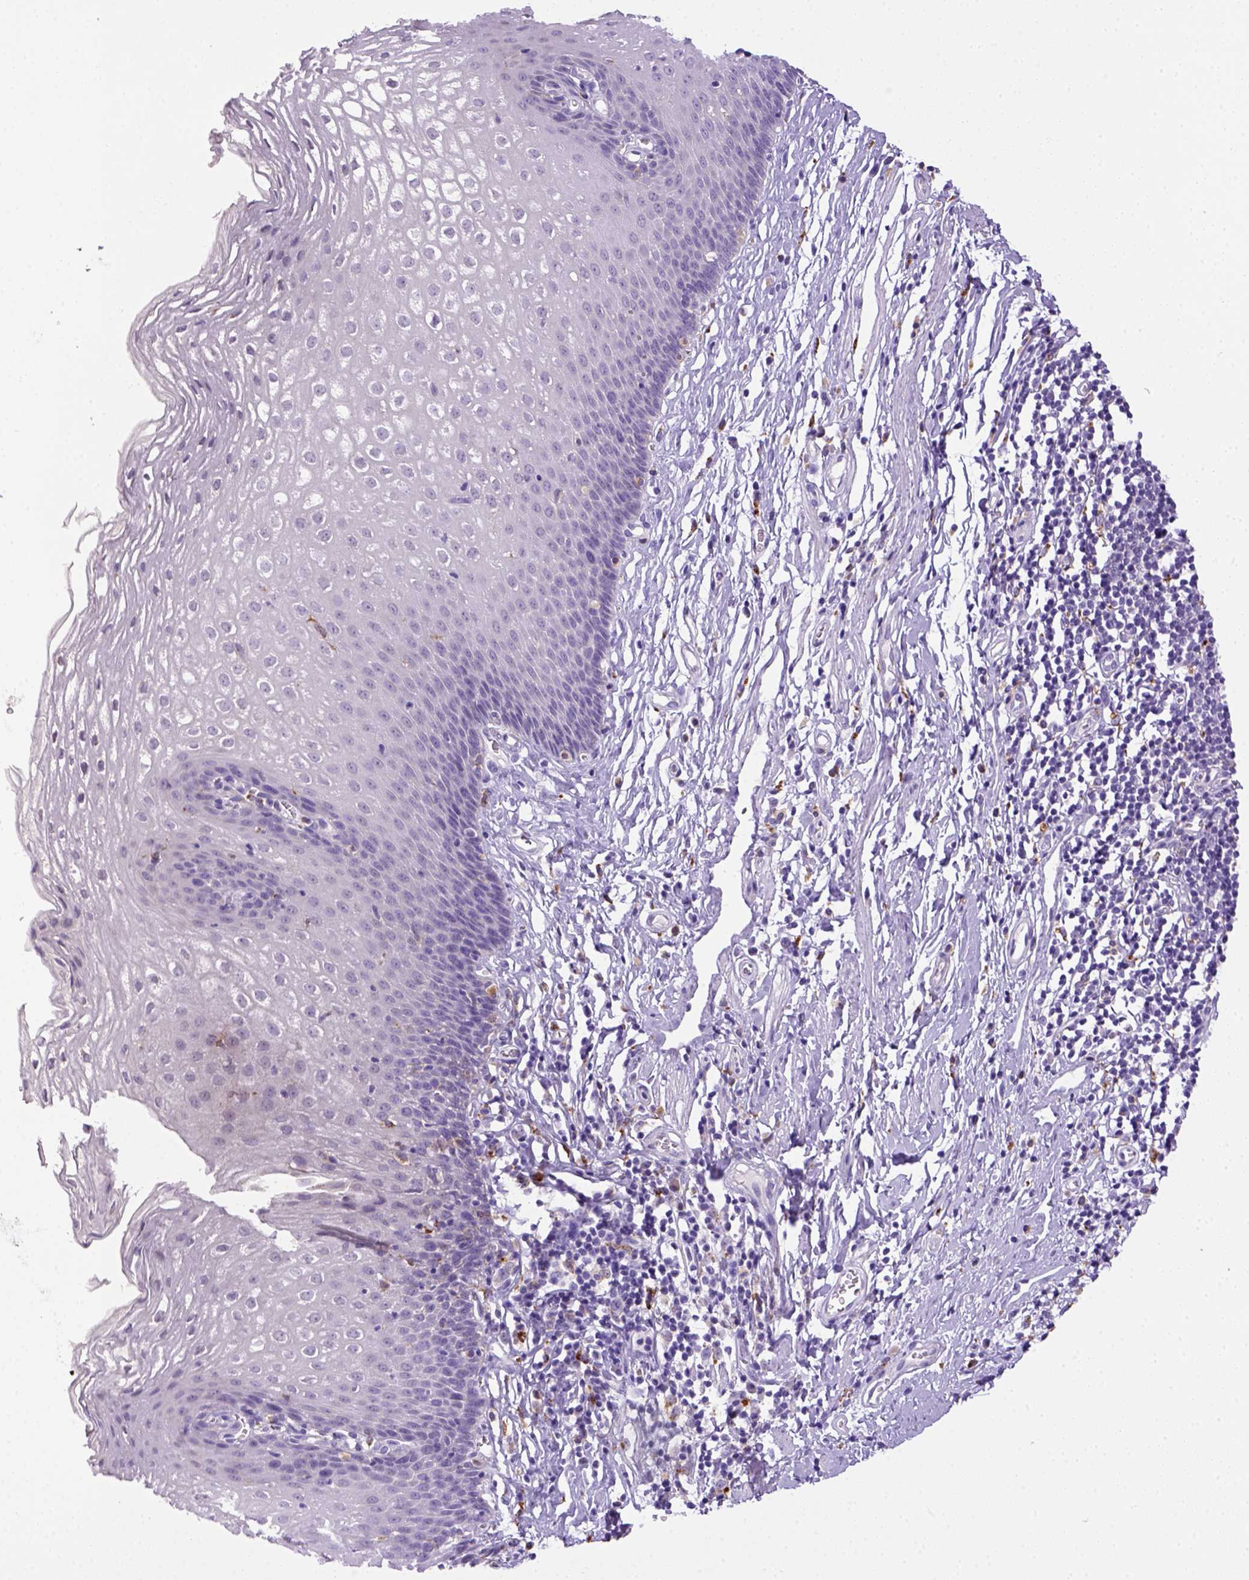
{"staining": {"intensity": "negative", "quantity": "none", "location": "none"}, "tissue": "esophagus", "cell_type": "Squamous epithelial cells", "image_type": "normal", "snomed": [{"axis": "morphology", "description": "Normal tissue, NOS"}, {"axis": "topography", "description": "Esophagus"}], "caption": "Squamous epithelial cells are negative for protein expression in benign human esophagus. (DAB immunohistochemistry visualized using brightfield microscopy, high magnification).", "gene": "CD68", "patient": {"sex": "male", "age": 72}}